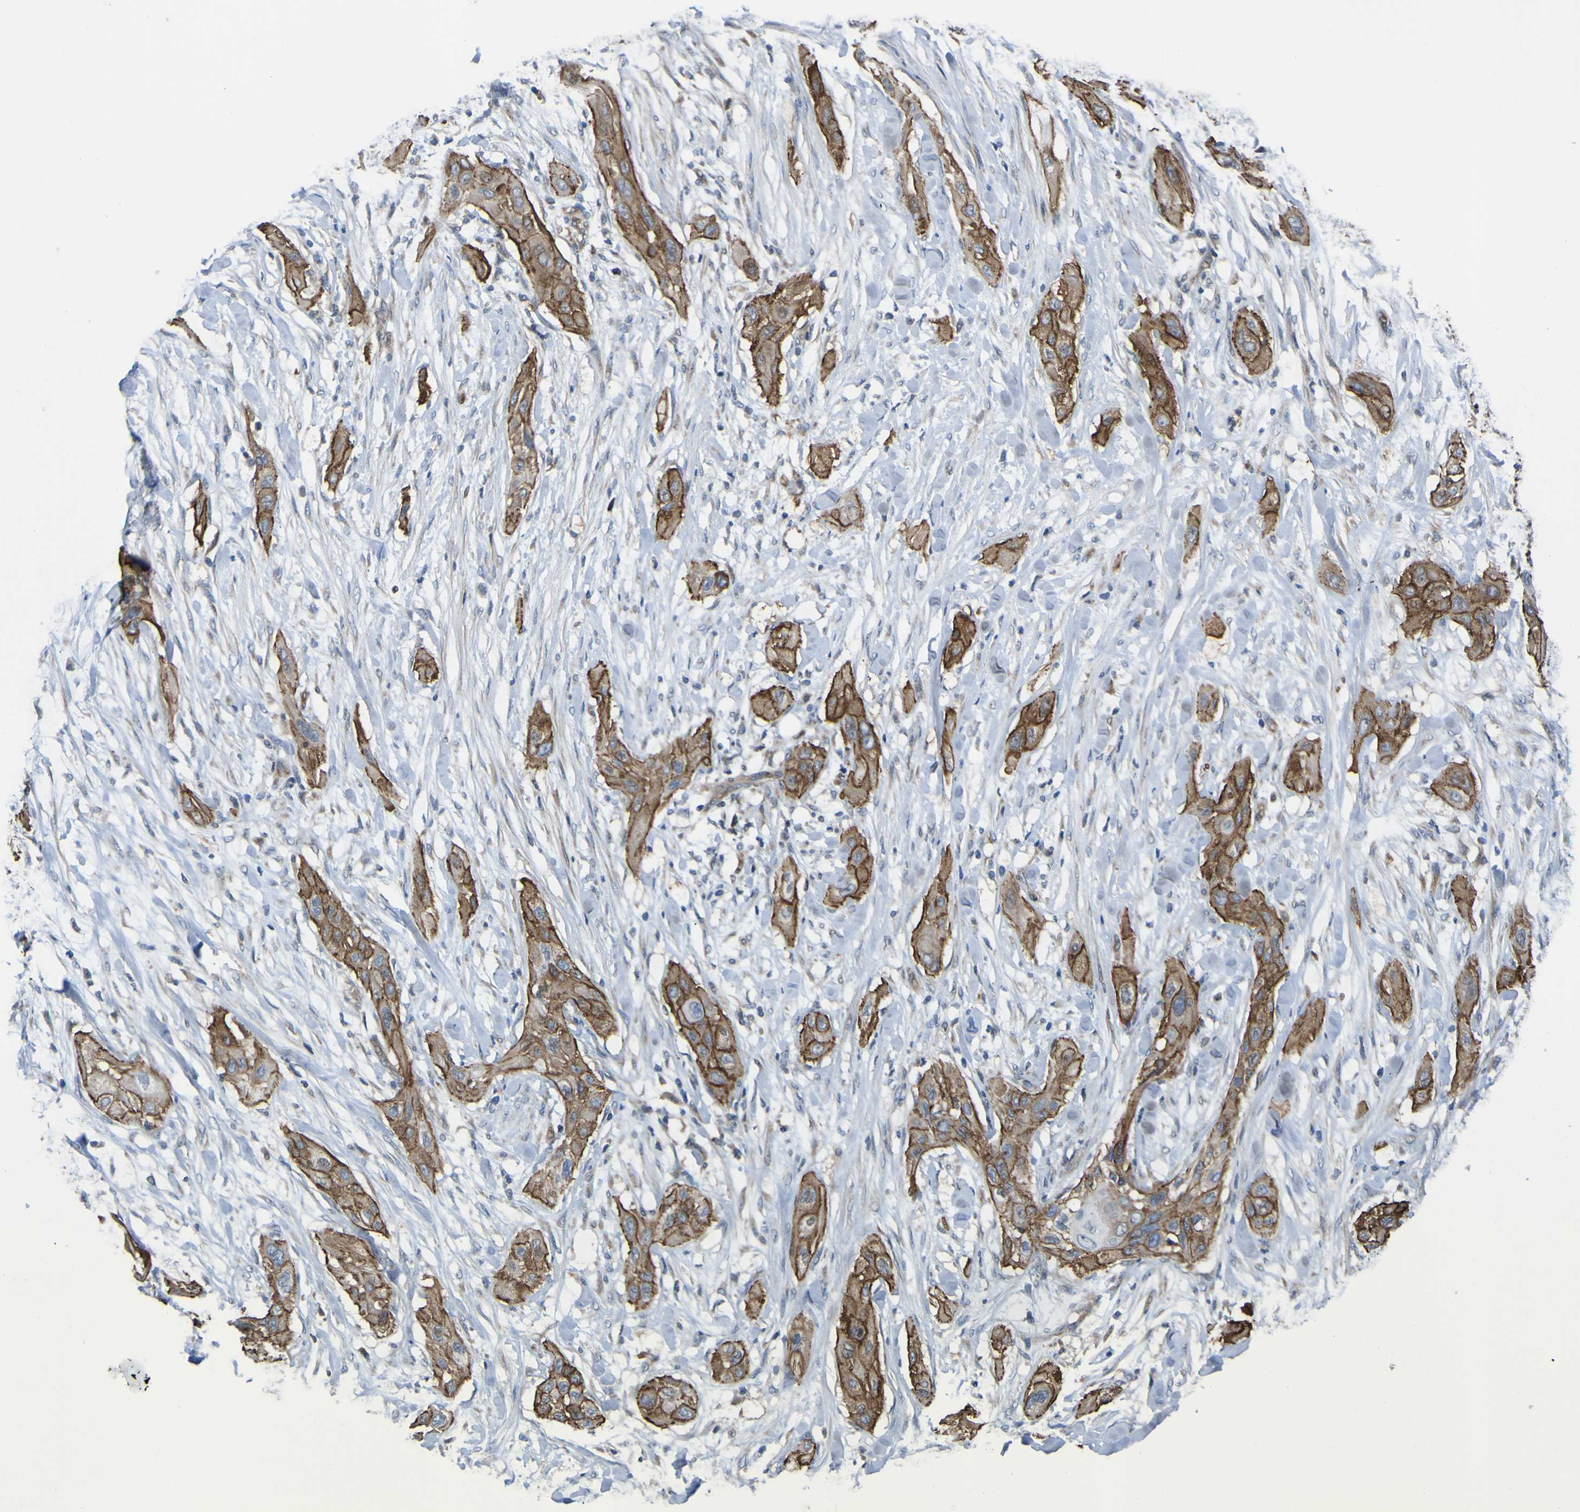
{"staining": {"intensity": "moderate", "quantity": ">75%", "location": "cytoplasmic/membranous"}, "tissue": "lung cancer", "cell_type": "Tumor cells", "image_type": "cancer", "snomed": [{"axis": "morphology", "description": "Squamous cell carcinoma, NOS"}, {"axis": "topography", "description": "Lung"}], "caption": "High-magnification brightfield microscopy of lung cancer stained with DAB (brown) and counterstained with hematoxylin (blue). tumor cells exhibit moderate cytoplasmic/membranous expression is appreciated in approximately>75% of cells.", "gene": "FBXO30", "patient": {"sex": "female", "age": 47}}